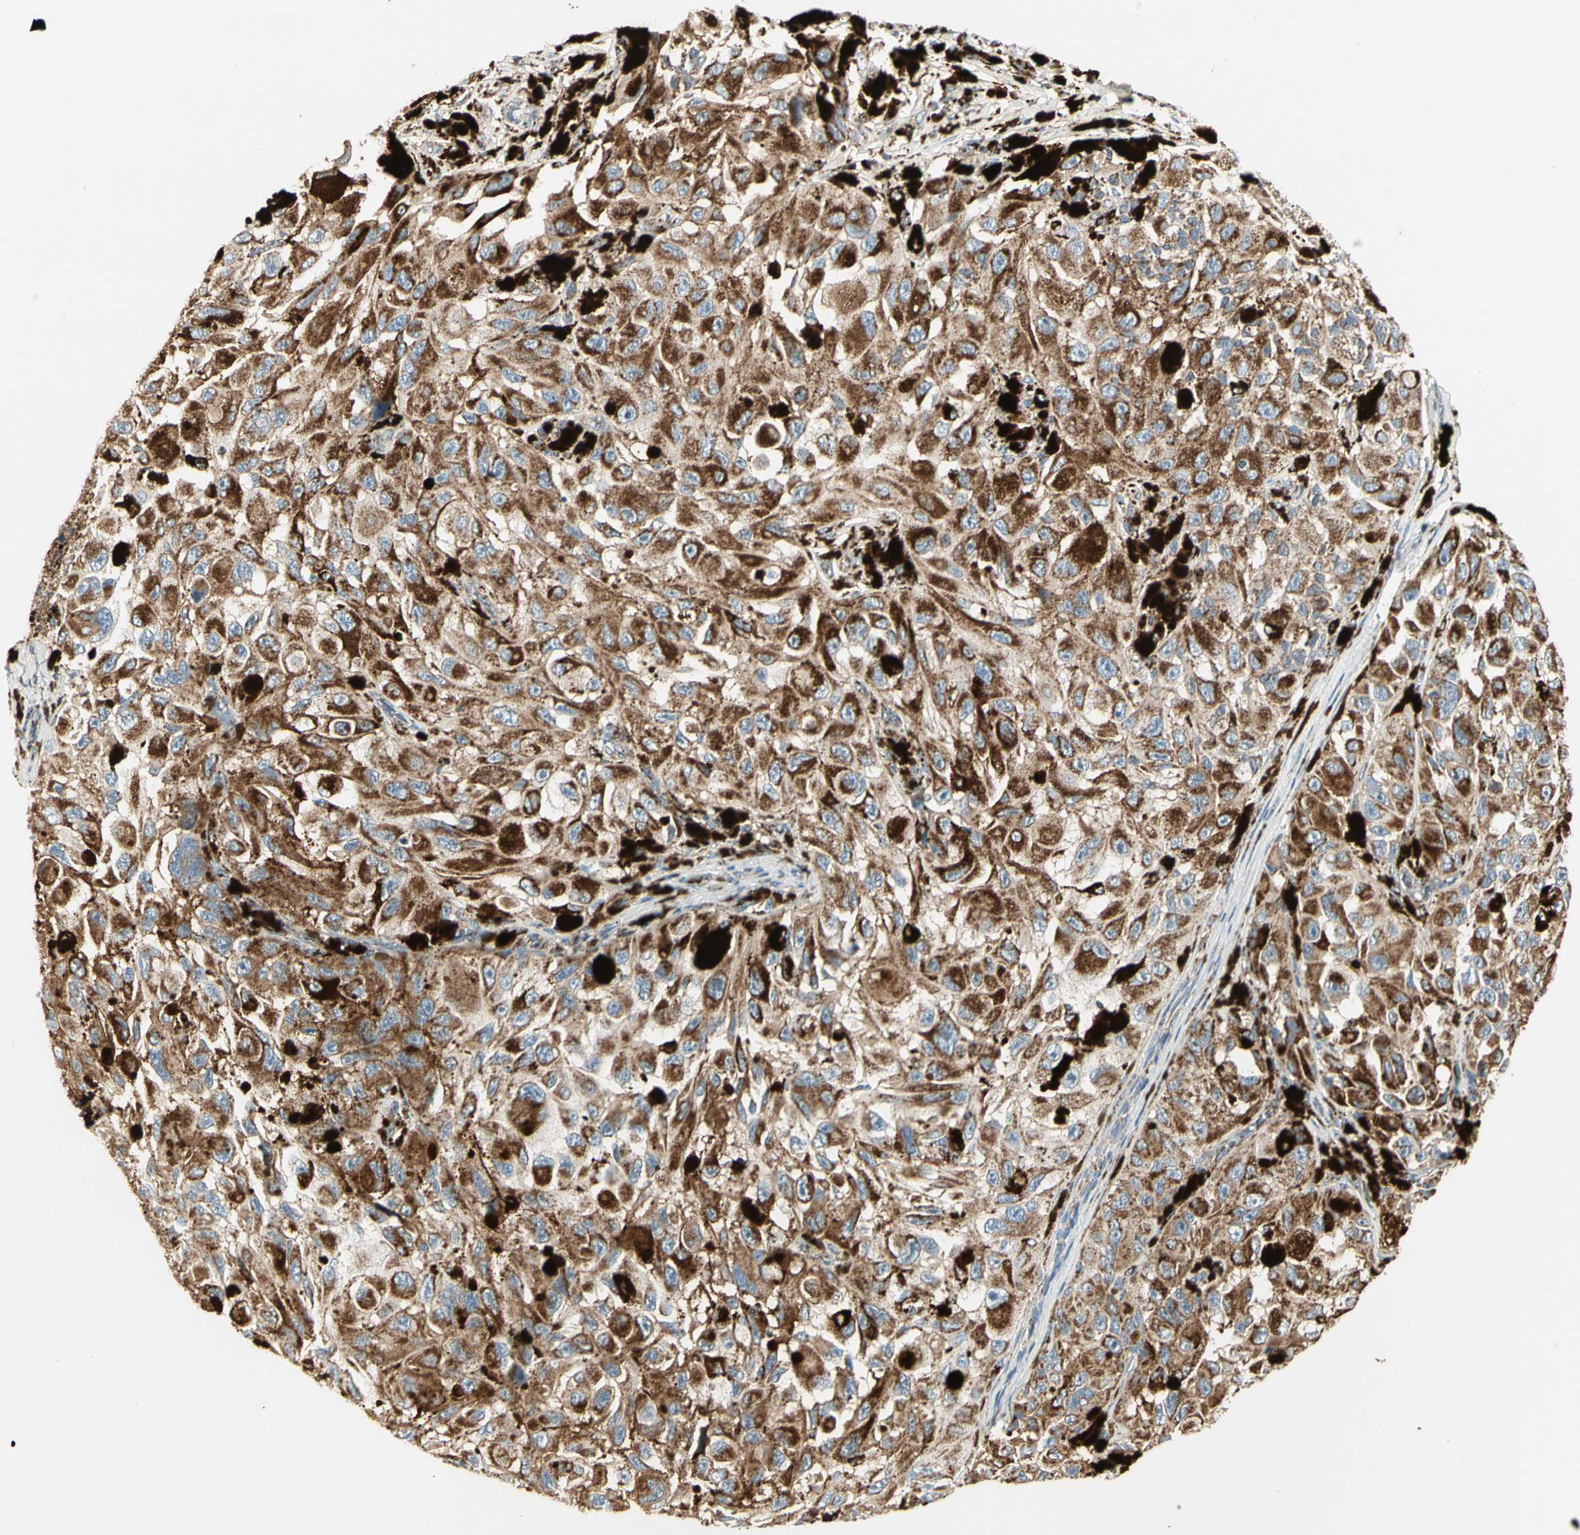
{"staining": {"intensity": "strong", "quantity": ">75%", "location": "cytoplasmic/membranous"}, "tissue": "melanoma", "cell_type": "Tumor cells", "image_type": "cancer", "snomed": [{"axis": "morphology", "description": "Malignant melanoma, NOS"}, {"axis": "topography", "description": "Skin"}], "caption": "Tumor cells show high levels of strong cytoplasmic/membranous positivity in approximately >75% of cells in human malignant melanoma.", "gene": "ME2", "patient": {"sex": "female", "age": 73}}